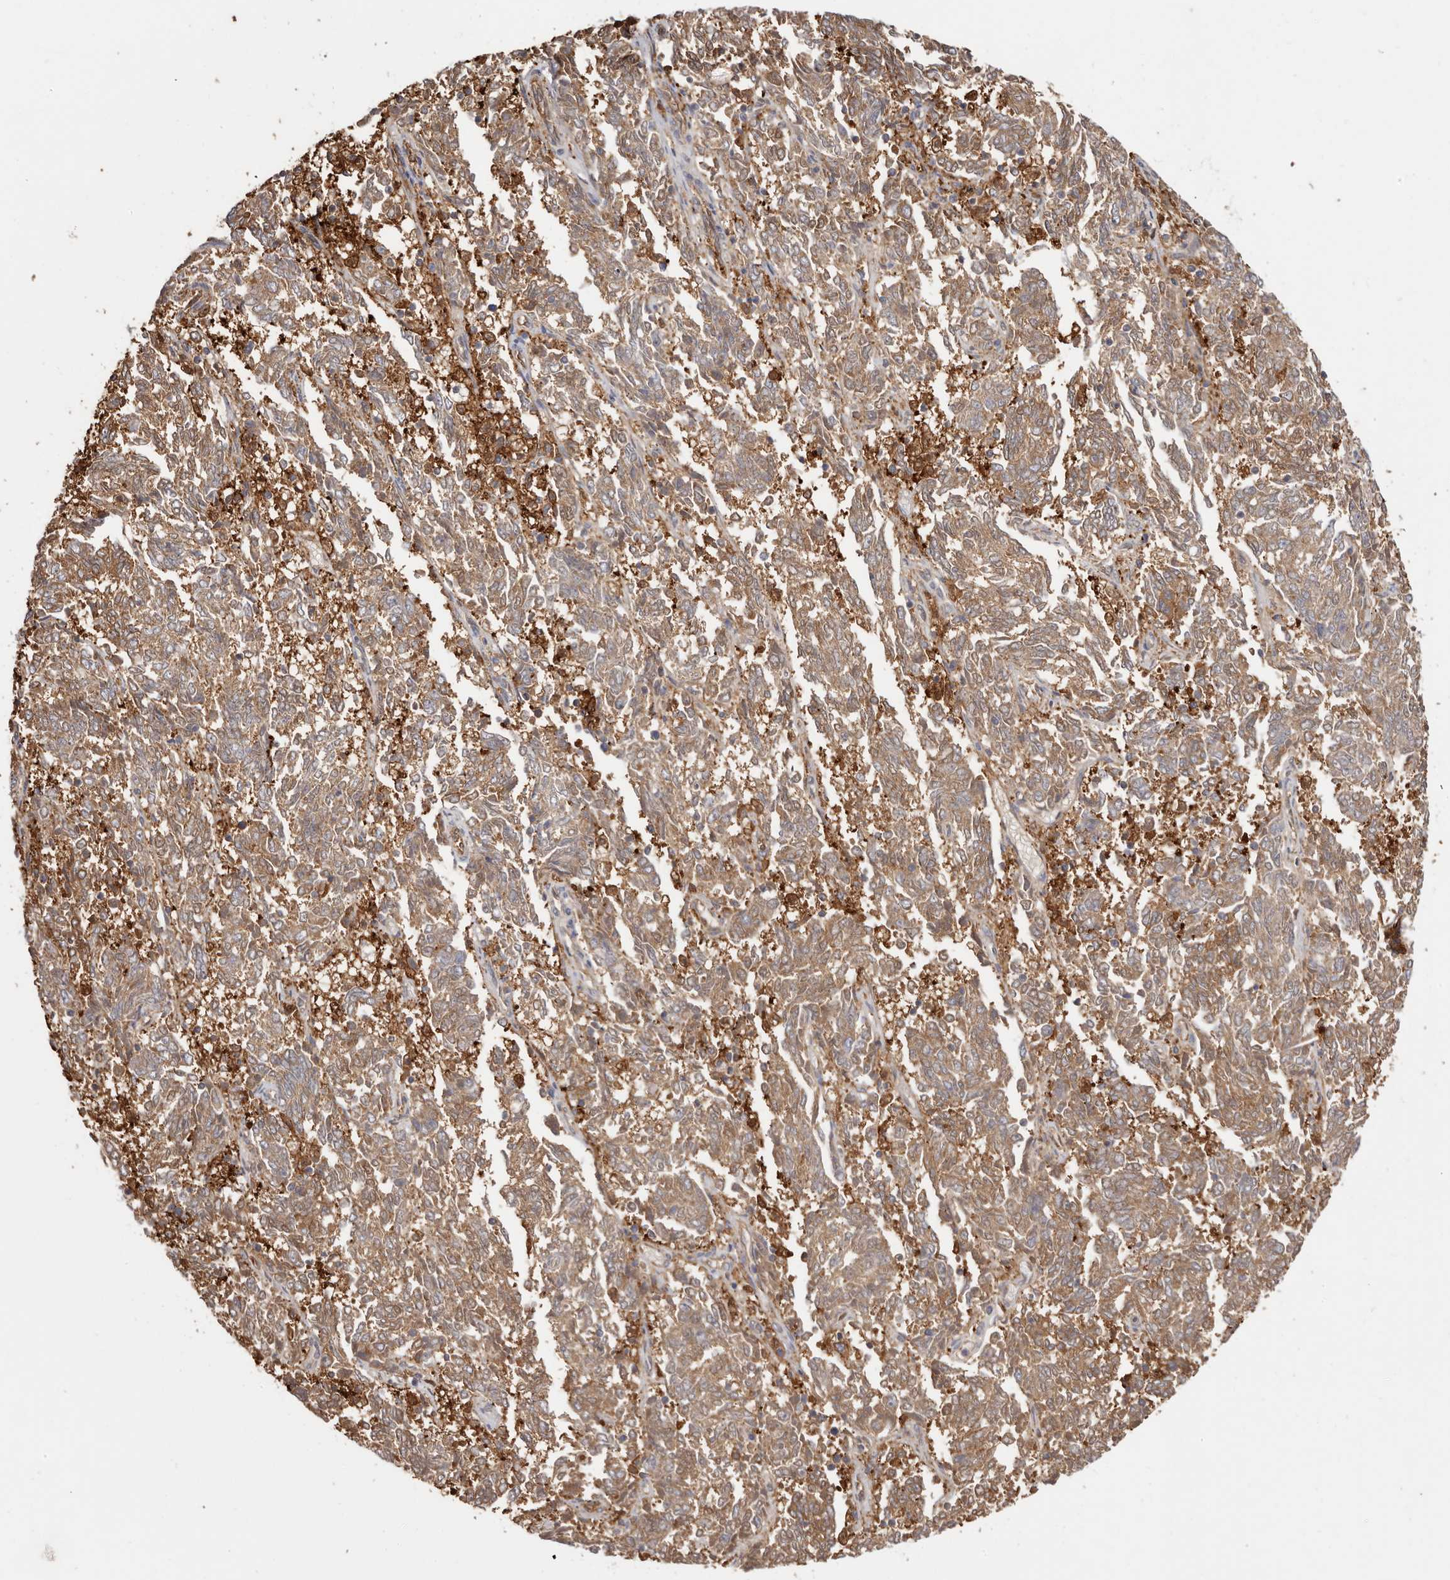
{"staining": {"intensity": "moderate", "quantity": ">75%", "location": "cytoplasmic/membranous"}, "tissue": "endometrial cancer", "cell_type": "Tumor cells", "image_type": "cancer", "snomed": [{"axis": "morphology", "description": "Adenocarcinoma, NOS"}, {"axis": "topography", "description": "Endometrium"}], "caption": "Protein analysis of endometrial adenocarcinoma tissue demonstrates moderate cytoplasmic/membranous expression in about >75% of tumor cells. Nuclei are stained in blue.", "gene": "LAP3", "patient": {"sex": "female", "age": 80}}